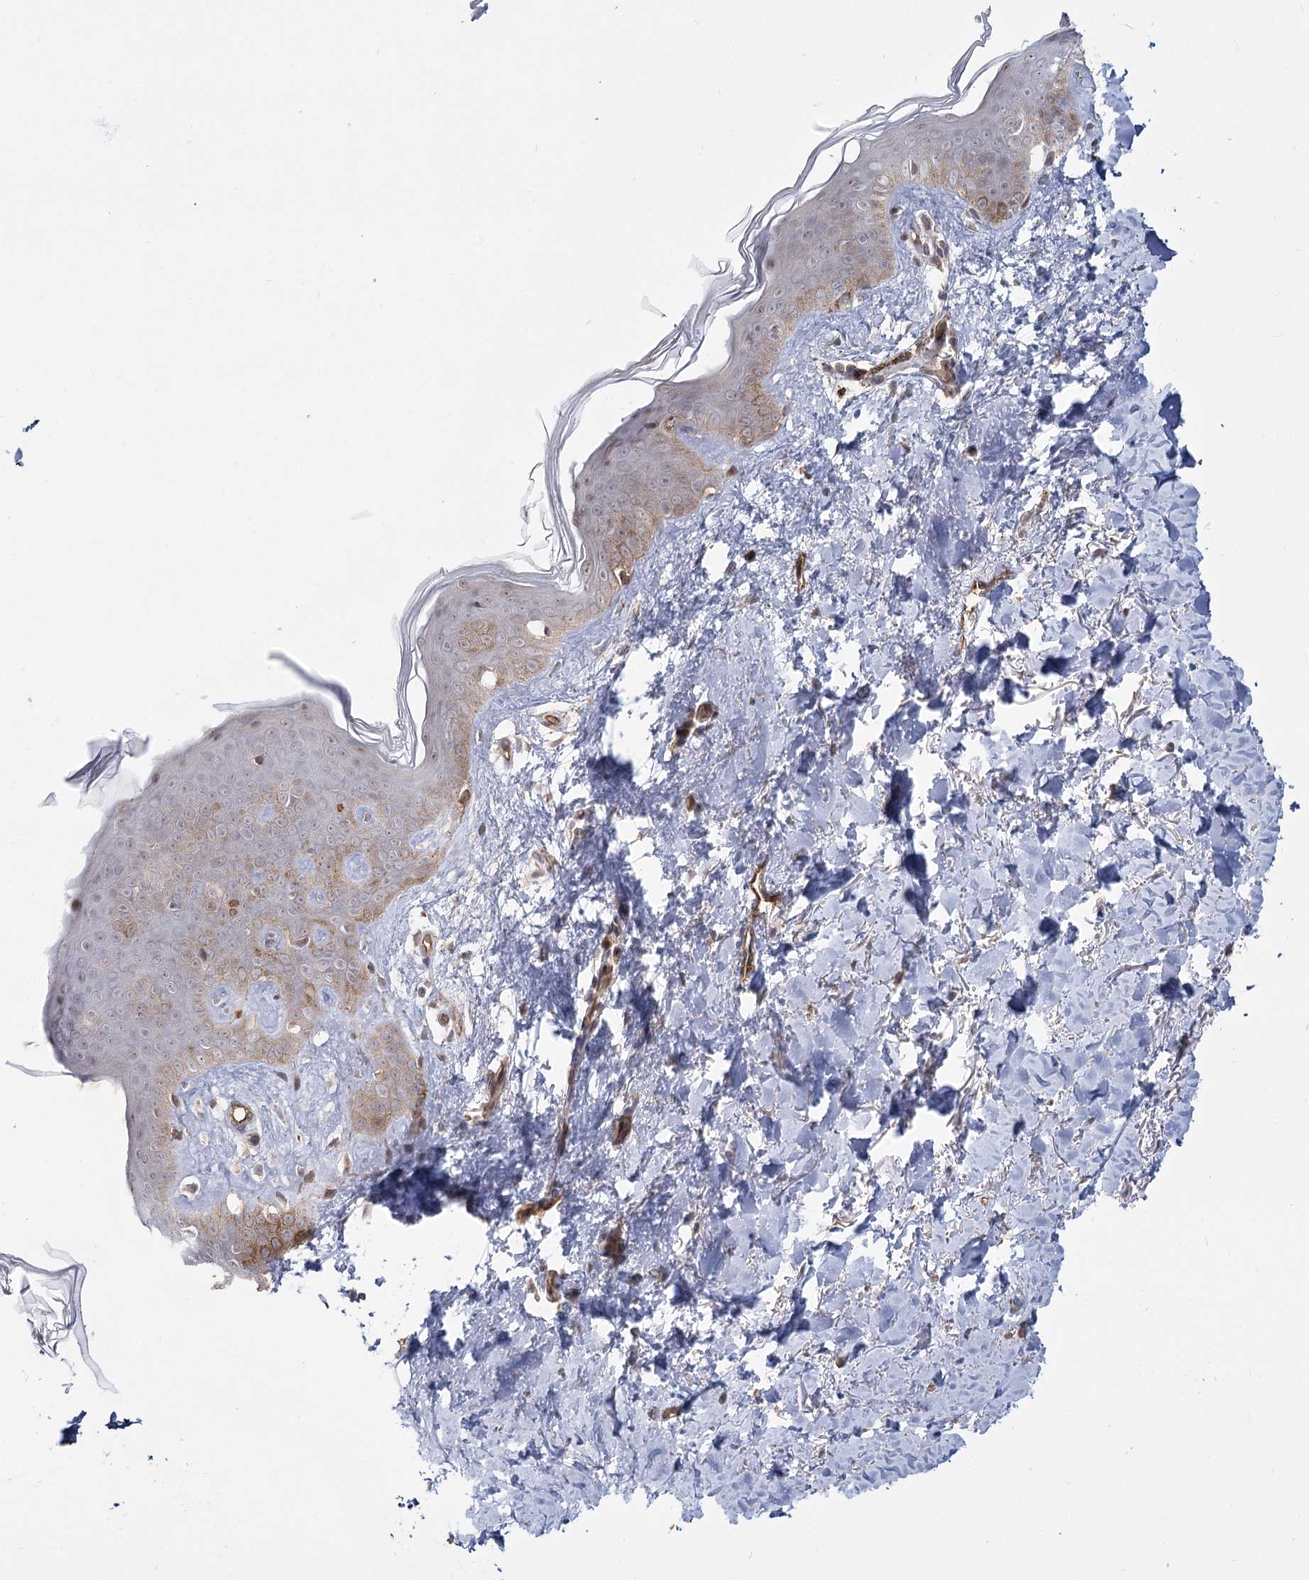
{"staining": {"intensity": "moderate", "quantity": "25%-75%", "location": "cytoplasmic/membranous"}, "tissue": "skin", "cell_type": "Fibroblasts", "image_type": "normal", "snomed": [{"axis": "morphology", "description": "Normal tissue, NOS"}, {"axis": "topography", "description": "Skin"}], "caption": "An image of skin stained for a protein exhibits moderate cytoplasmic/membranous brown staining in fibroblasts. (DAB (3,3'-diaminobenzidine) IHC, brown staining for protein, blue staining for nuclei).", "gene": "RPP14", "patient": {"sex": "female", "age": 46}}